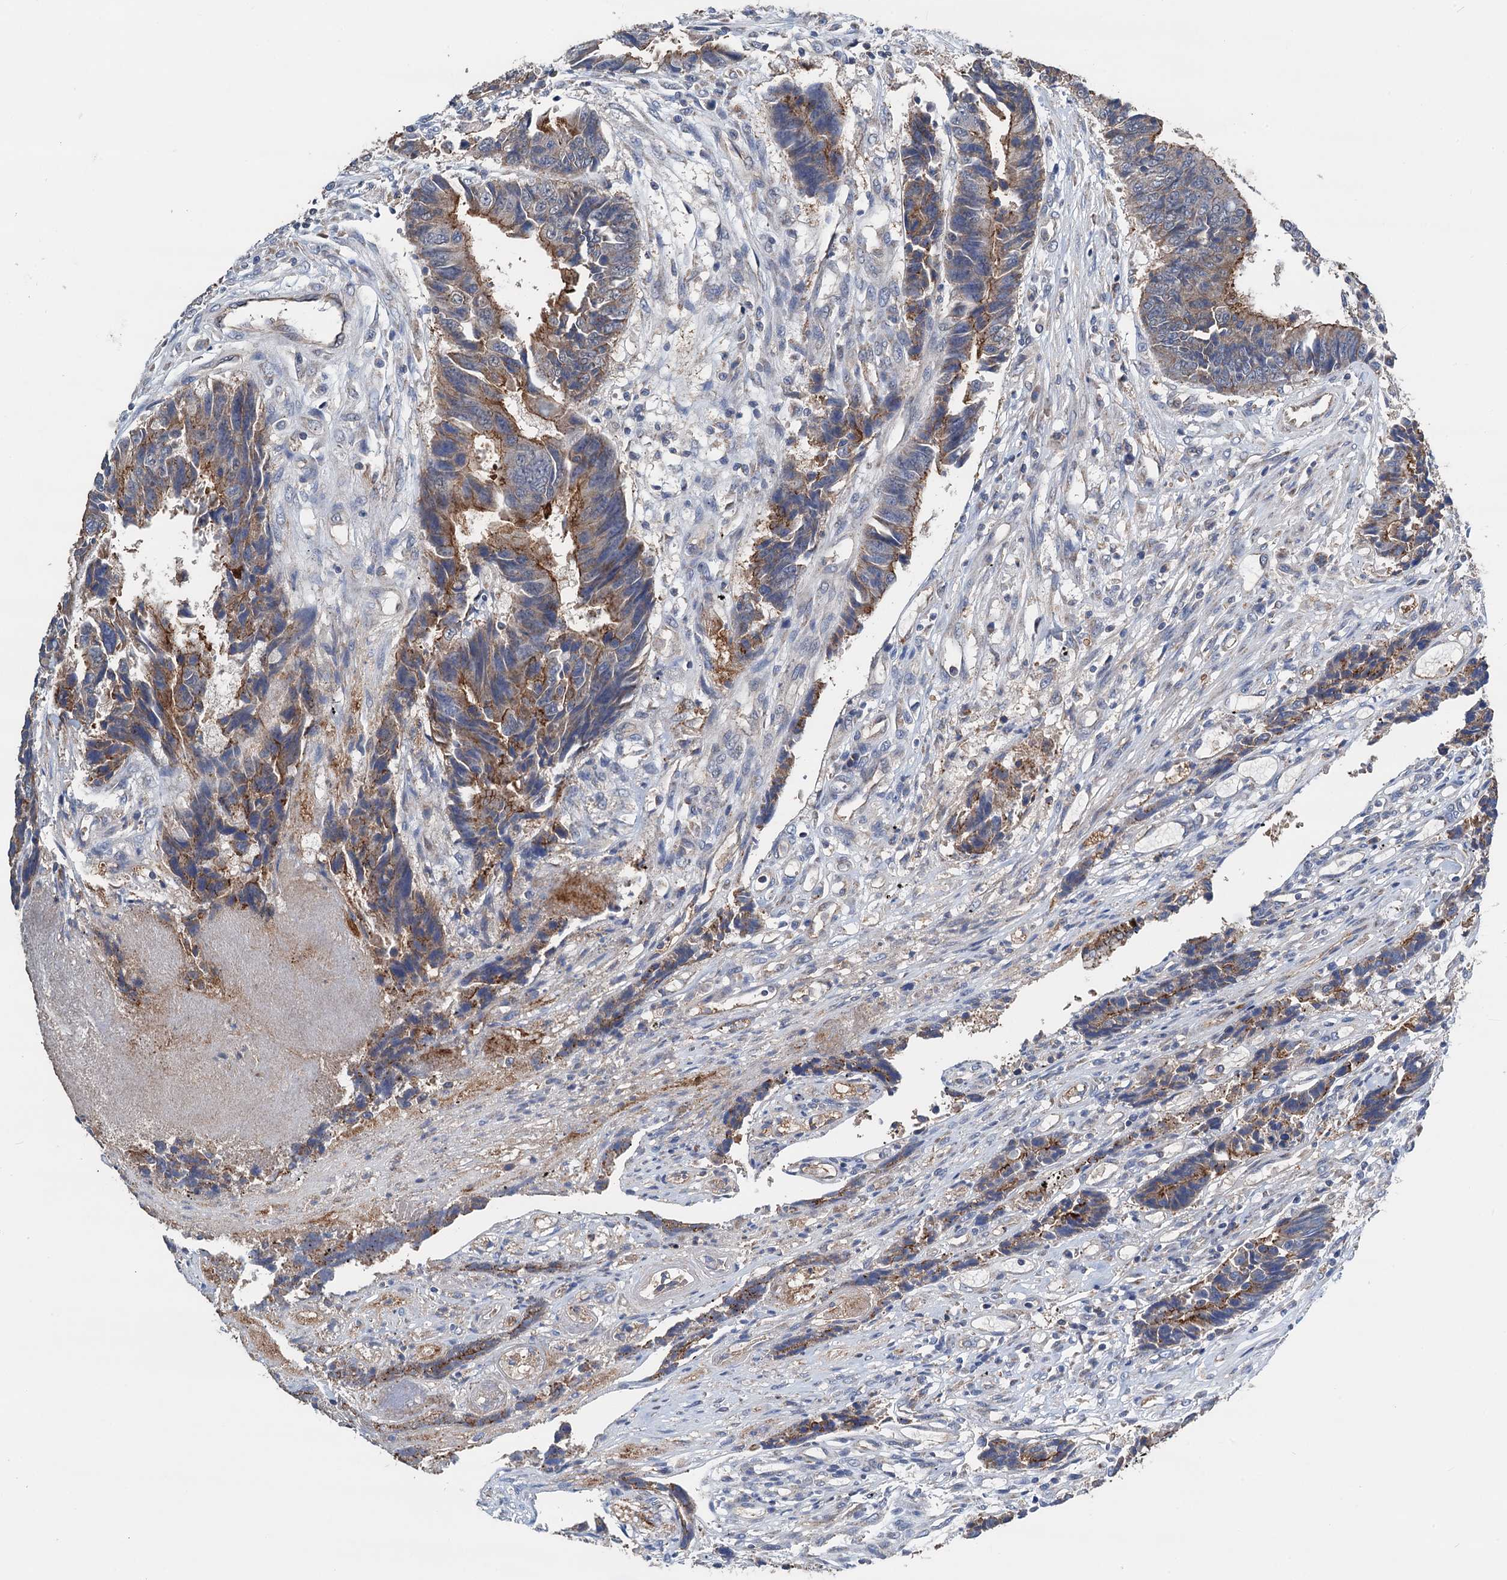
{"staining": {"intensity": "moderate", "quantity": "25%-75%", "location": "cytoplasmic/membranous"}, "tissue": "colorectal cancer", "cell_type": "Tumor cells", "image_type": "cancer", "snomed": [{"axis": "morphology", "description": "Adenocarcinoma, NOS"}, {"axis": "topography", "description": "Rectum"}], "caption": "Protein expression analysis of colorectal cancer (adenocarcinoma) shows moderate cytoplasmic/membranous positivity in approximately 25%-75% of tumor cells.", "gene": "DGLUCY", "patient": {"sex": "male", "age": 84}}